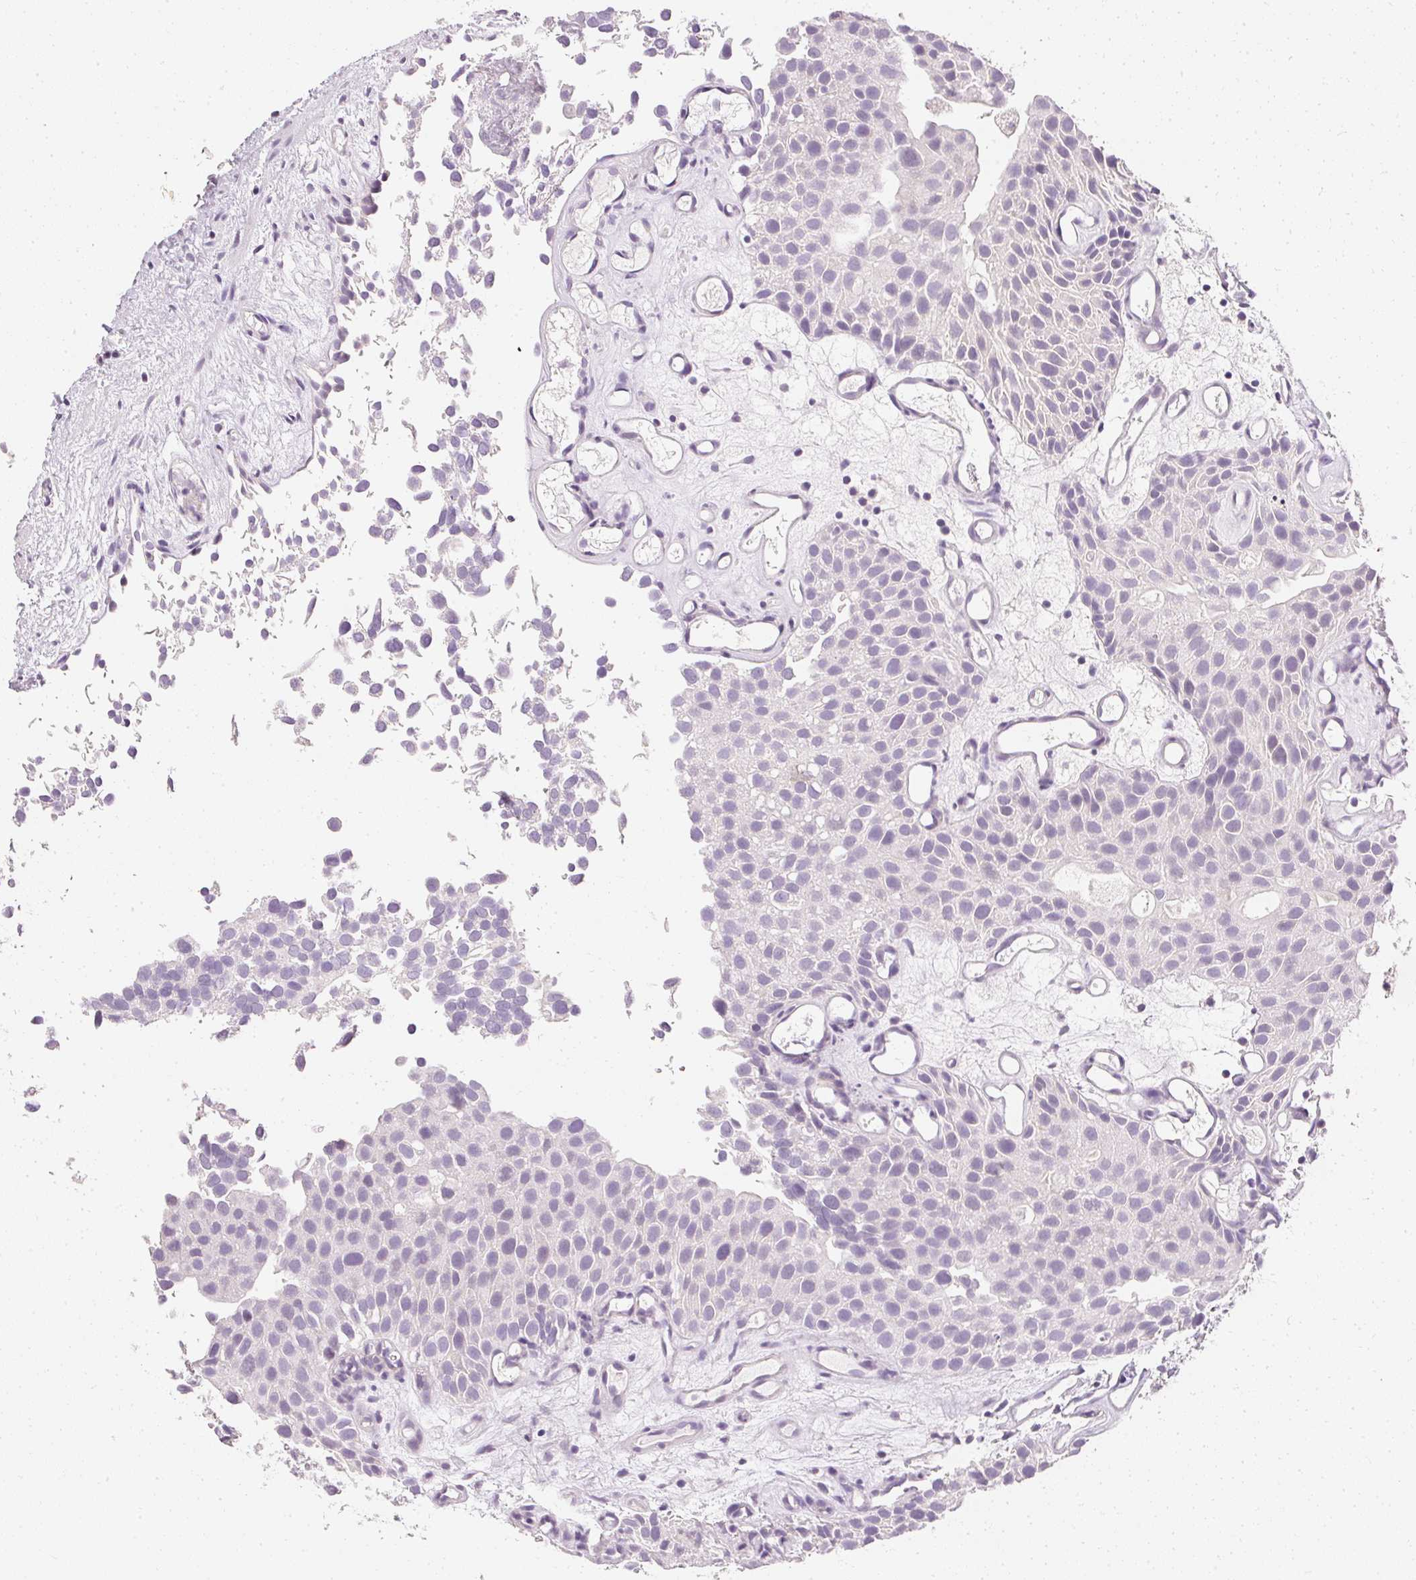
{"staining": {"intensity": "negative", "quantity": "none", "location": "none"}, "tissue": "urothelial cancer", "cell_type": "Tumor cells", "image_type": "cancer", "snomed": [{"axis": "morphology", "description": "Urothelial carcinoma, Low grade"}, {"axis": "topography", "description": "Urinary bladder"}], "caption": "Protein analysis of low-grade urothelial carcinoma displays no significant positivity in tumor cells. (DAB (3,3'-diaminobenzidine) IHC, high magnification).", "gene": "ELAVL3", "patient": {"sex": "male", "age": 88}}